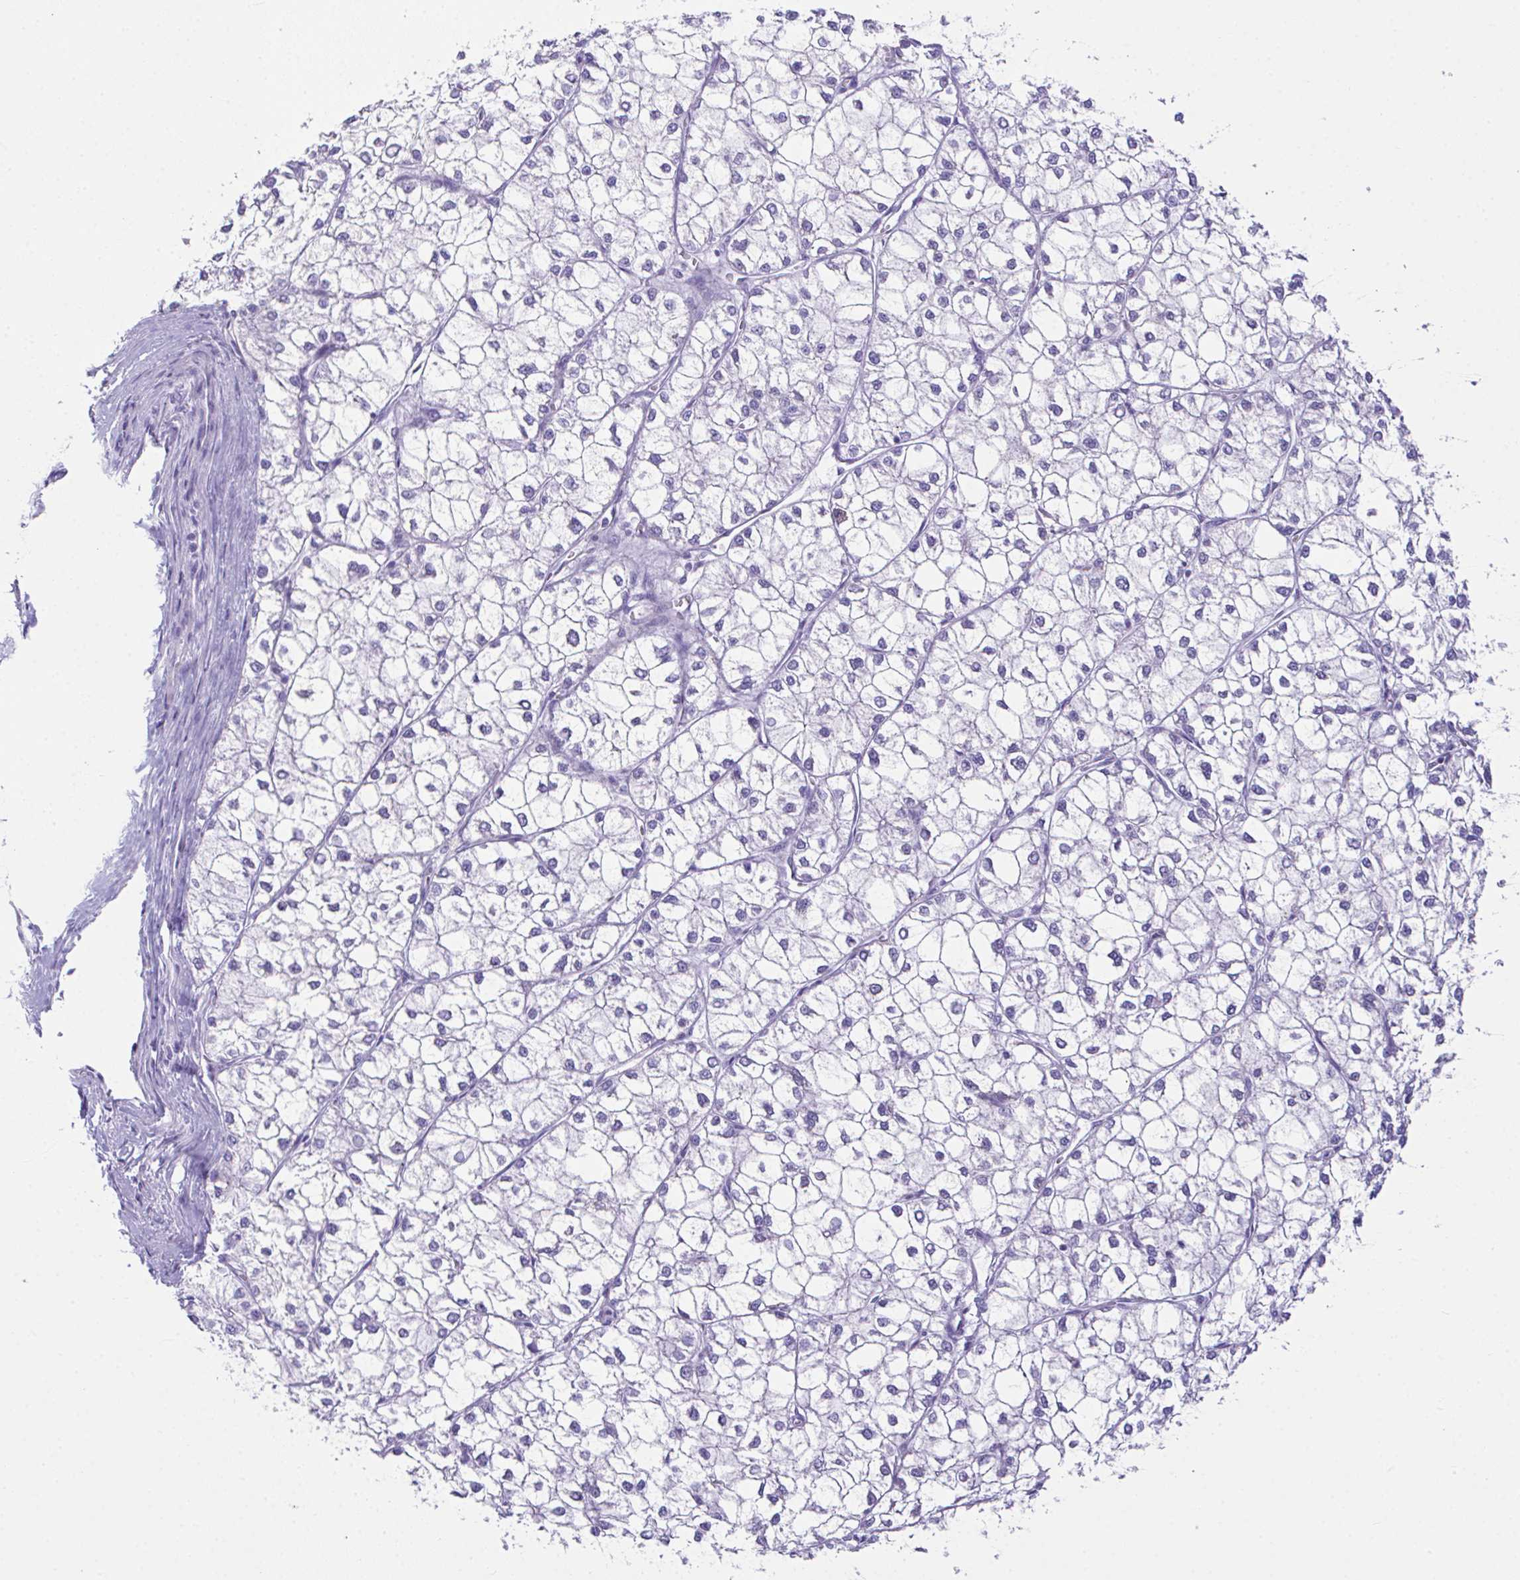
{"staining": {"intensity": "negative", "quantity": "none", "location": "none"}, "tissue": "liver cancer", "cell_type": "Tumor cells", "image_type": "cancer", "snomed": [{"axis": "morphology", "description": "Carcinoma, Hepatocellular, NOS"}, {"axis": "topography", "description": "Liver"}], "caption": "This is a photomicrograph of immunohistochemistry (IHC) staining of liver cancer, which shows no positivity in tumor cells.", "gene": "NLRP8", "patient": {"sex": "female", "age": 43}}